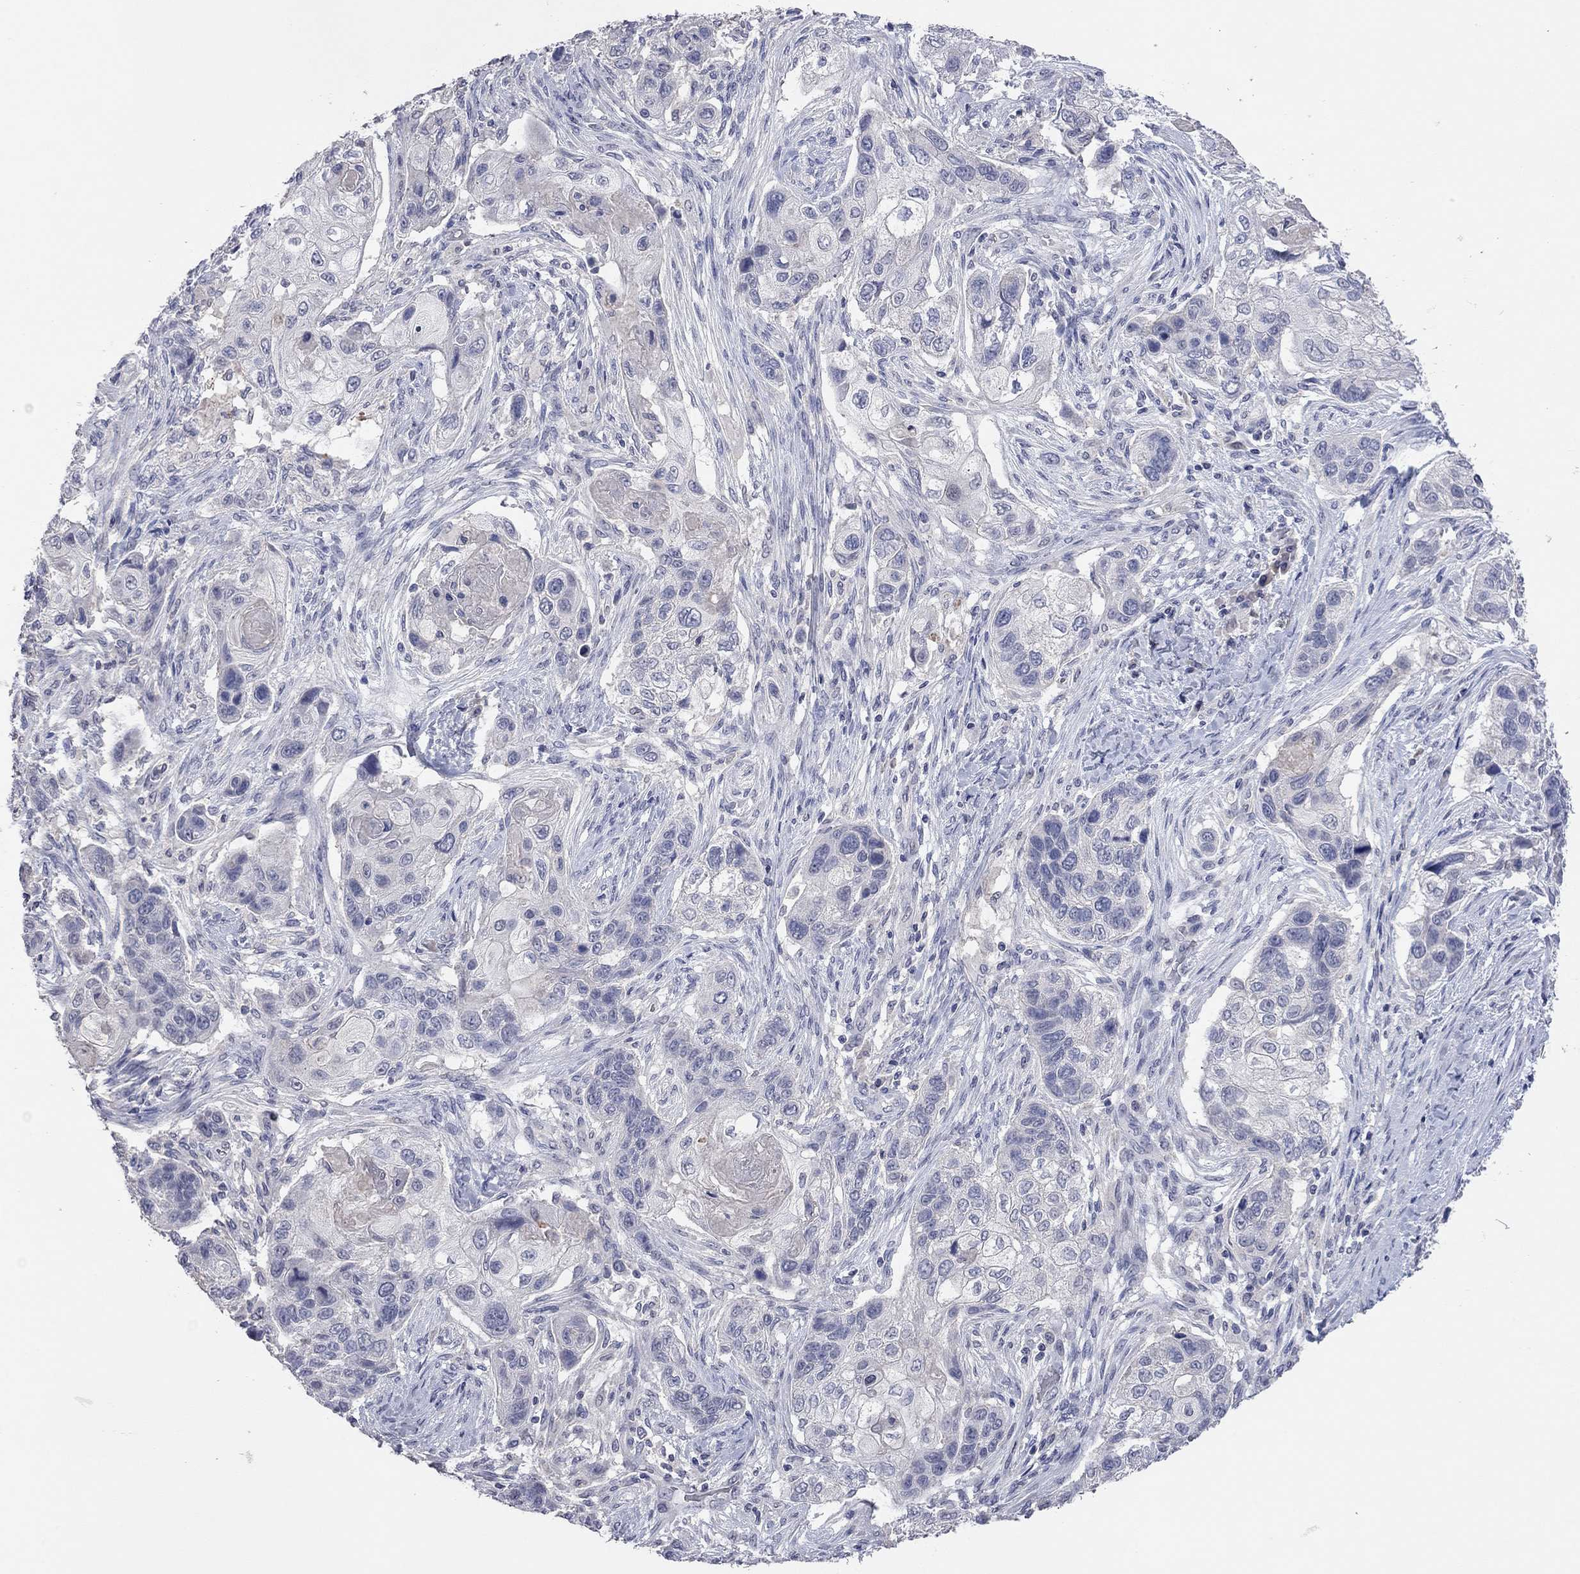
{"staining": {"intensity": "negative", "quantity": "none", "location": "none"}, "tissue": "lung cancer", "cell_type": "Tumor cells", "image_type": "cancer", "snomed": [{"axis": "morphology", "description": "Normal tissue, NOS"}, {"axis": "morphology", "description": "Squamous cell carcinoma, NOS"}, {"axis": "topography", "description": "Bronchus"}, {"axis": "topography", "description": "Lung"}], "caption": "Protein analysis of lung squamous cell carcinoma displays no significant positivity in tumor cells. Brightfield microscopy of IHC stained with DAB (brown) and hematoxylin (blue), captured at high magnification.", "gene": "MMP13", "patient": {"sex": "male", "age": 69}}